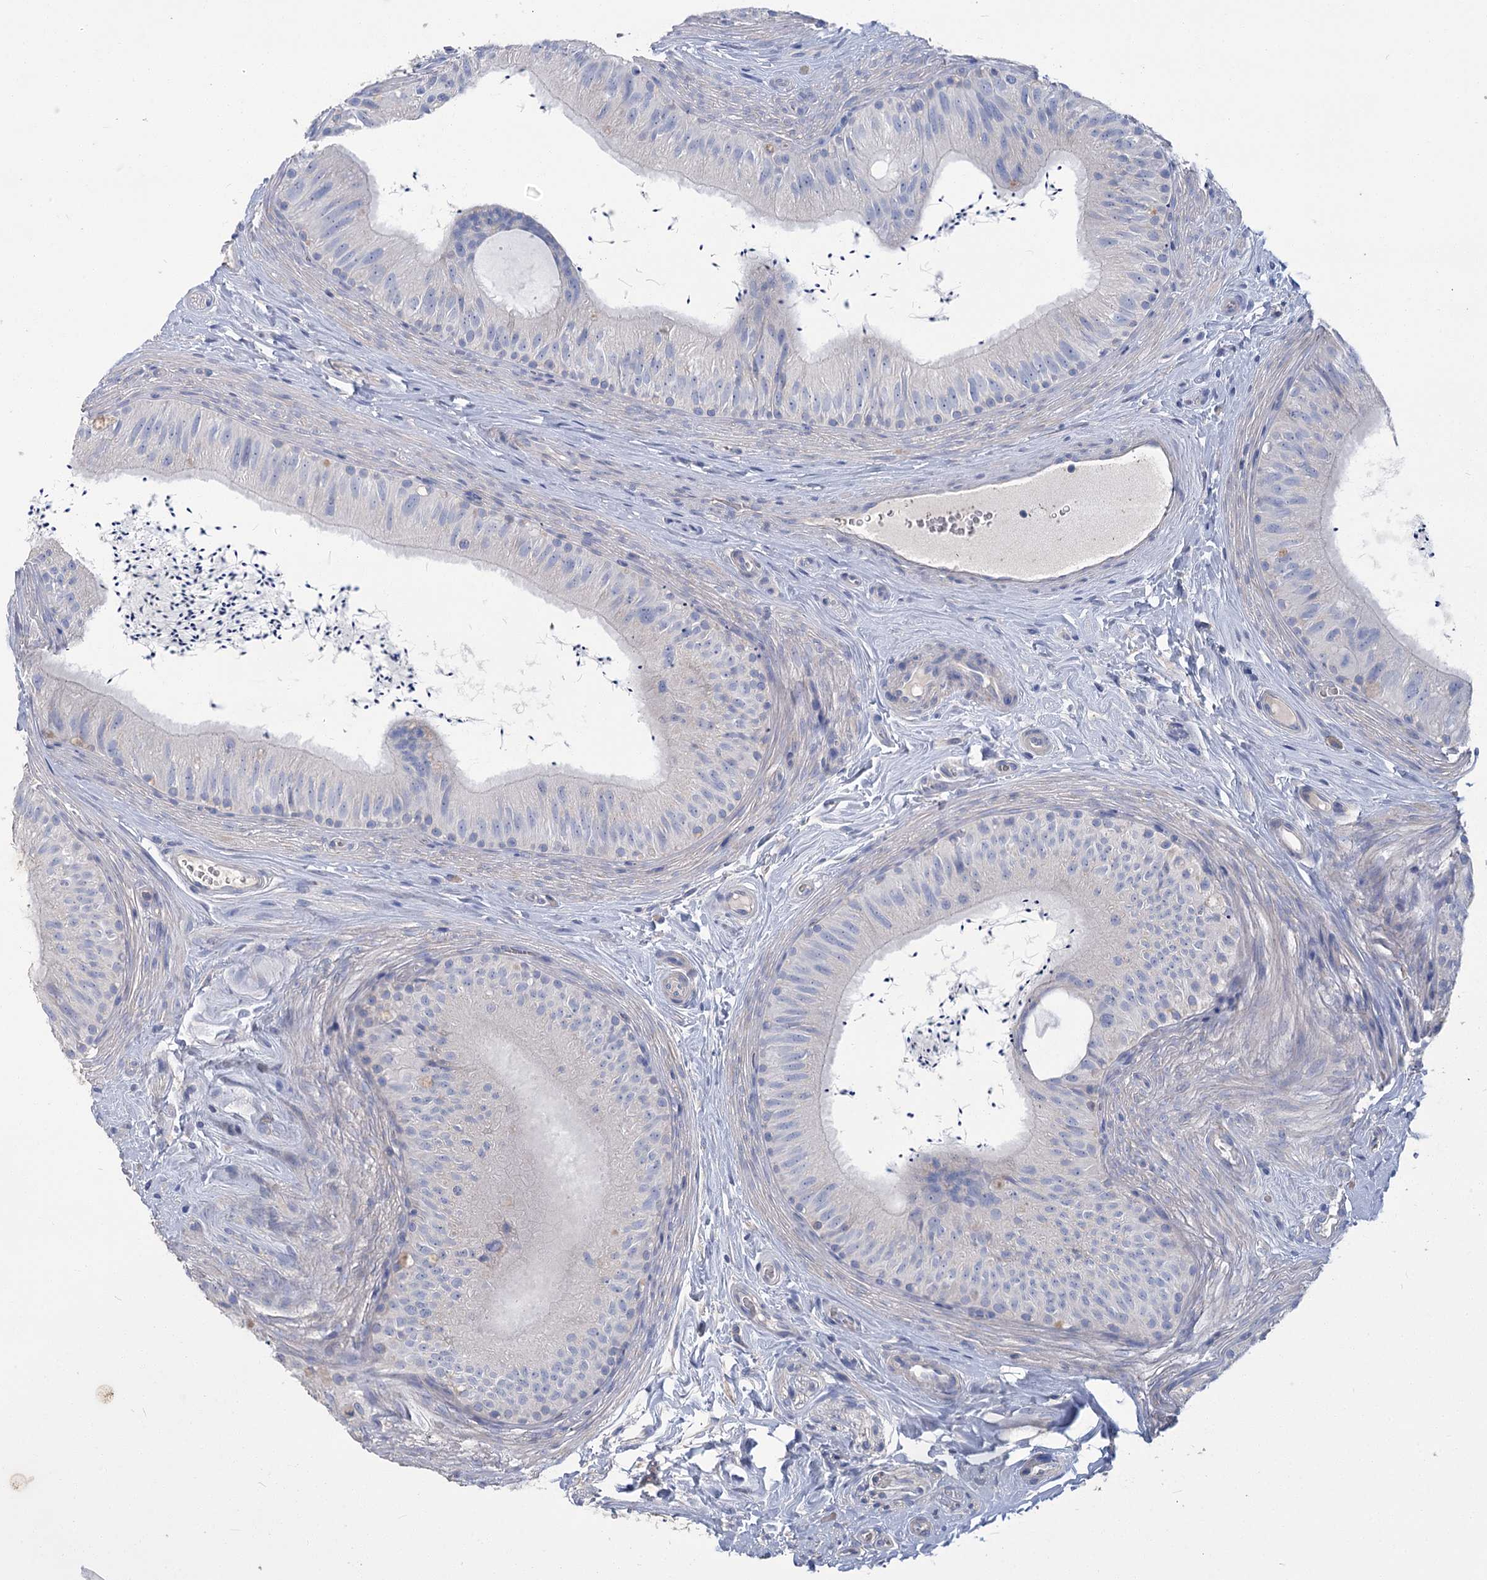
{"staining": {"intensity": "negative", "quantity": "none", "location": "none"}, "tissue": "epididymis", "cell_type": "Glandular cells", "image_type": "normal", "snomed": [{"axis": "morphology", "description": "Normal tissue, NOS"}, {"axis": "topography", "description": "Epididymis"}], "caption": "IHC photomicrograph of normal epididymis: epididymis stained with DAB reveals no significant protein staining in glandular cells.", "gene": "SLC9A3", "patient": {"sex": "male", "age": 46}}